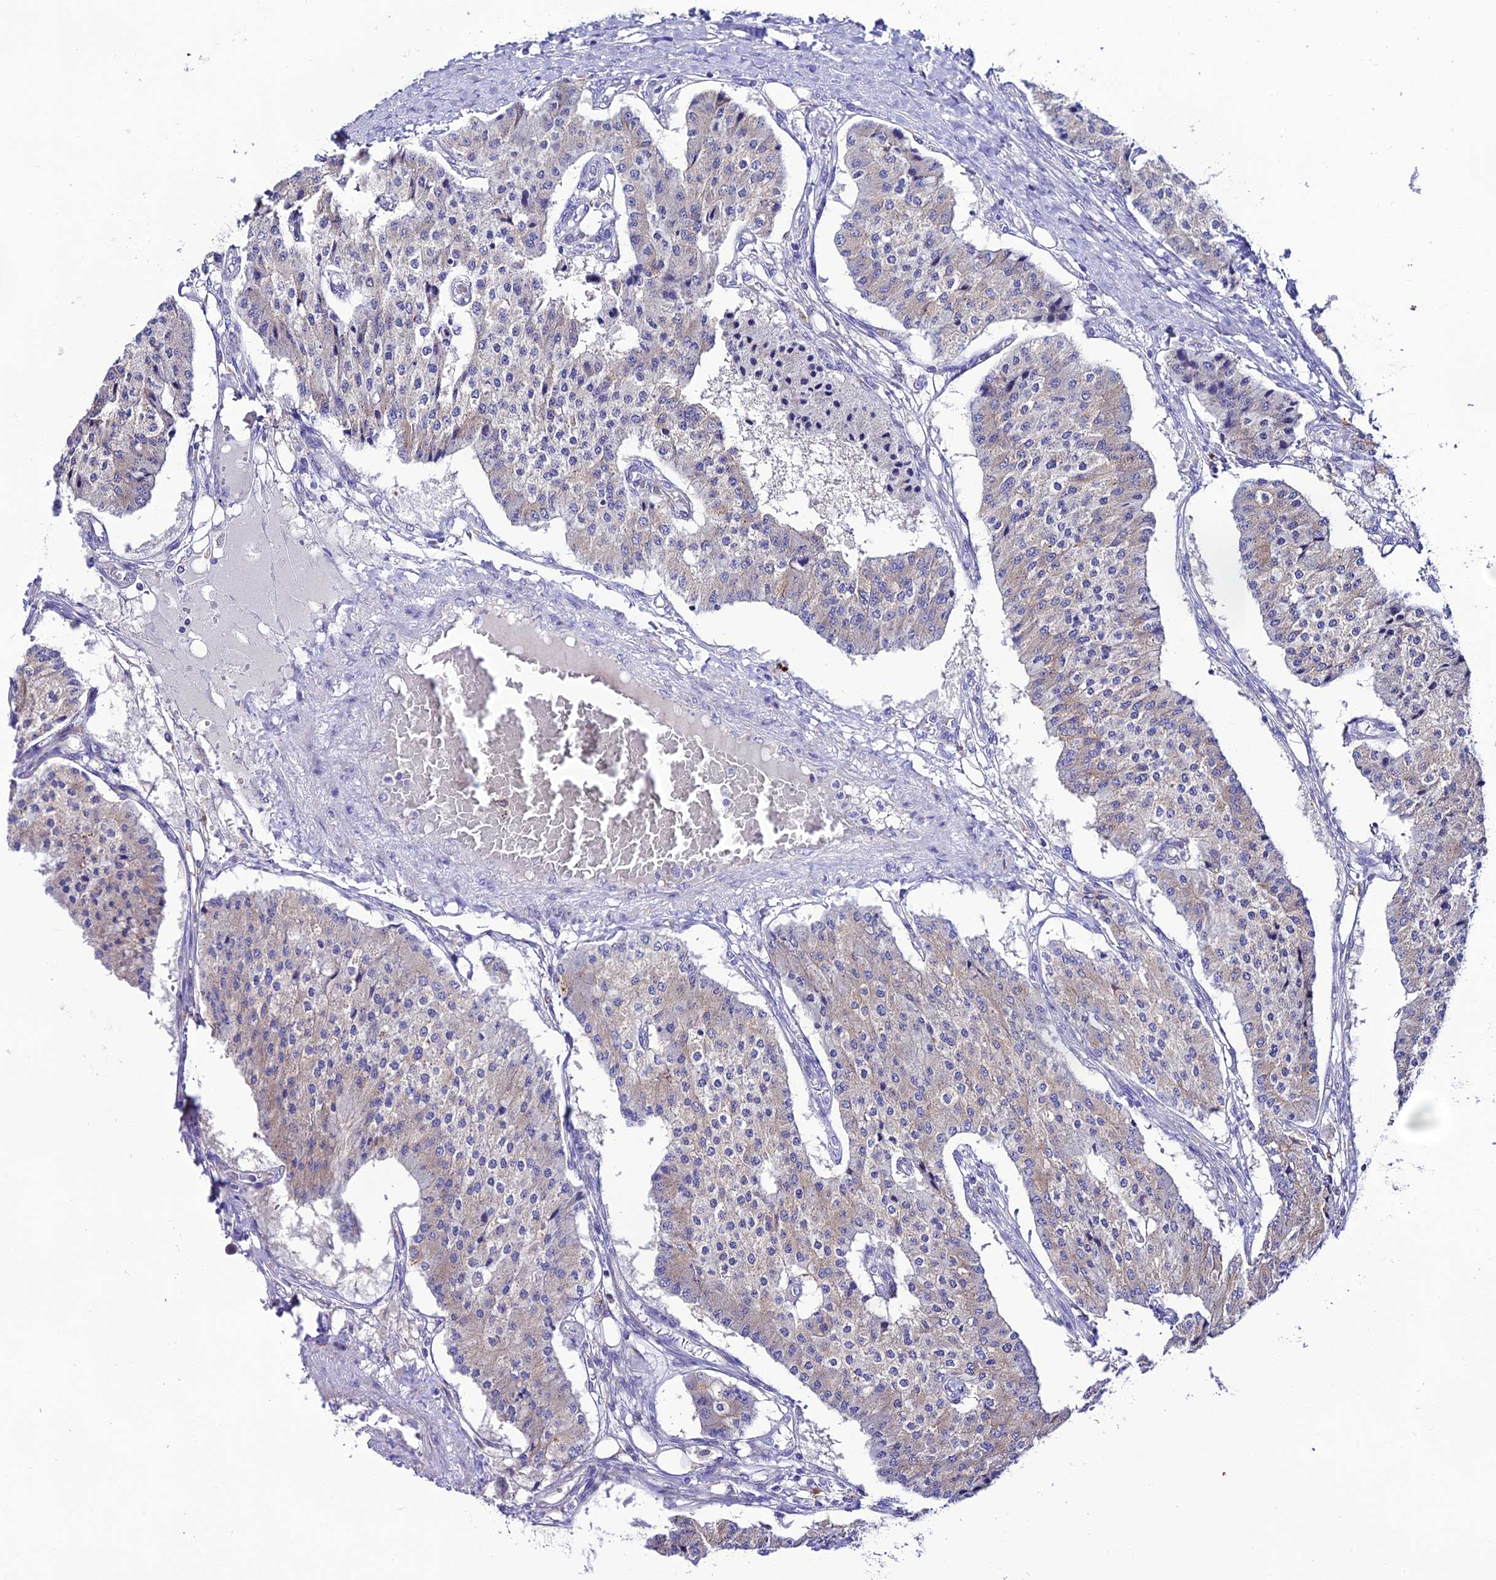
{"staining": {"intensity": "weak", "quantity": "<25%", "location": "cytoplasmic/membranous"}, "tissue": "carcinoid", "cell_type": "Tumor cells", "image_type": "cancer", "snomed": [{"axis": "morphology", "description": "Carcinoid, malignant, NOS"}, {"axis": "topography", "description": "Colon"}], "caption": "Carcinoid stained for a protein using IHC reveals no expression tumor cells.", "gene": "LACTB2", "patient": {"sex": "female", "age": 52}}